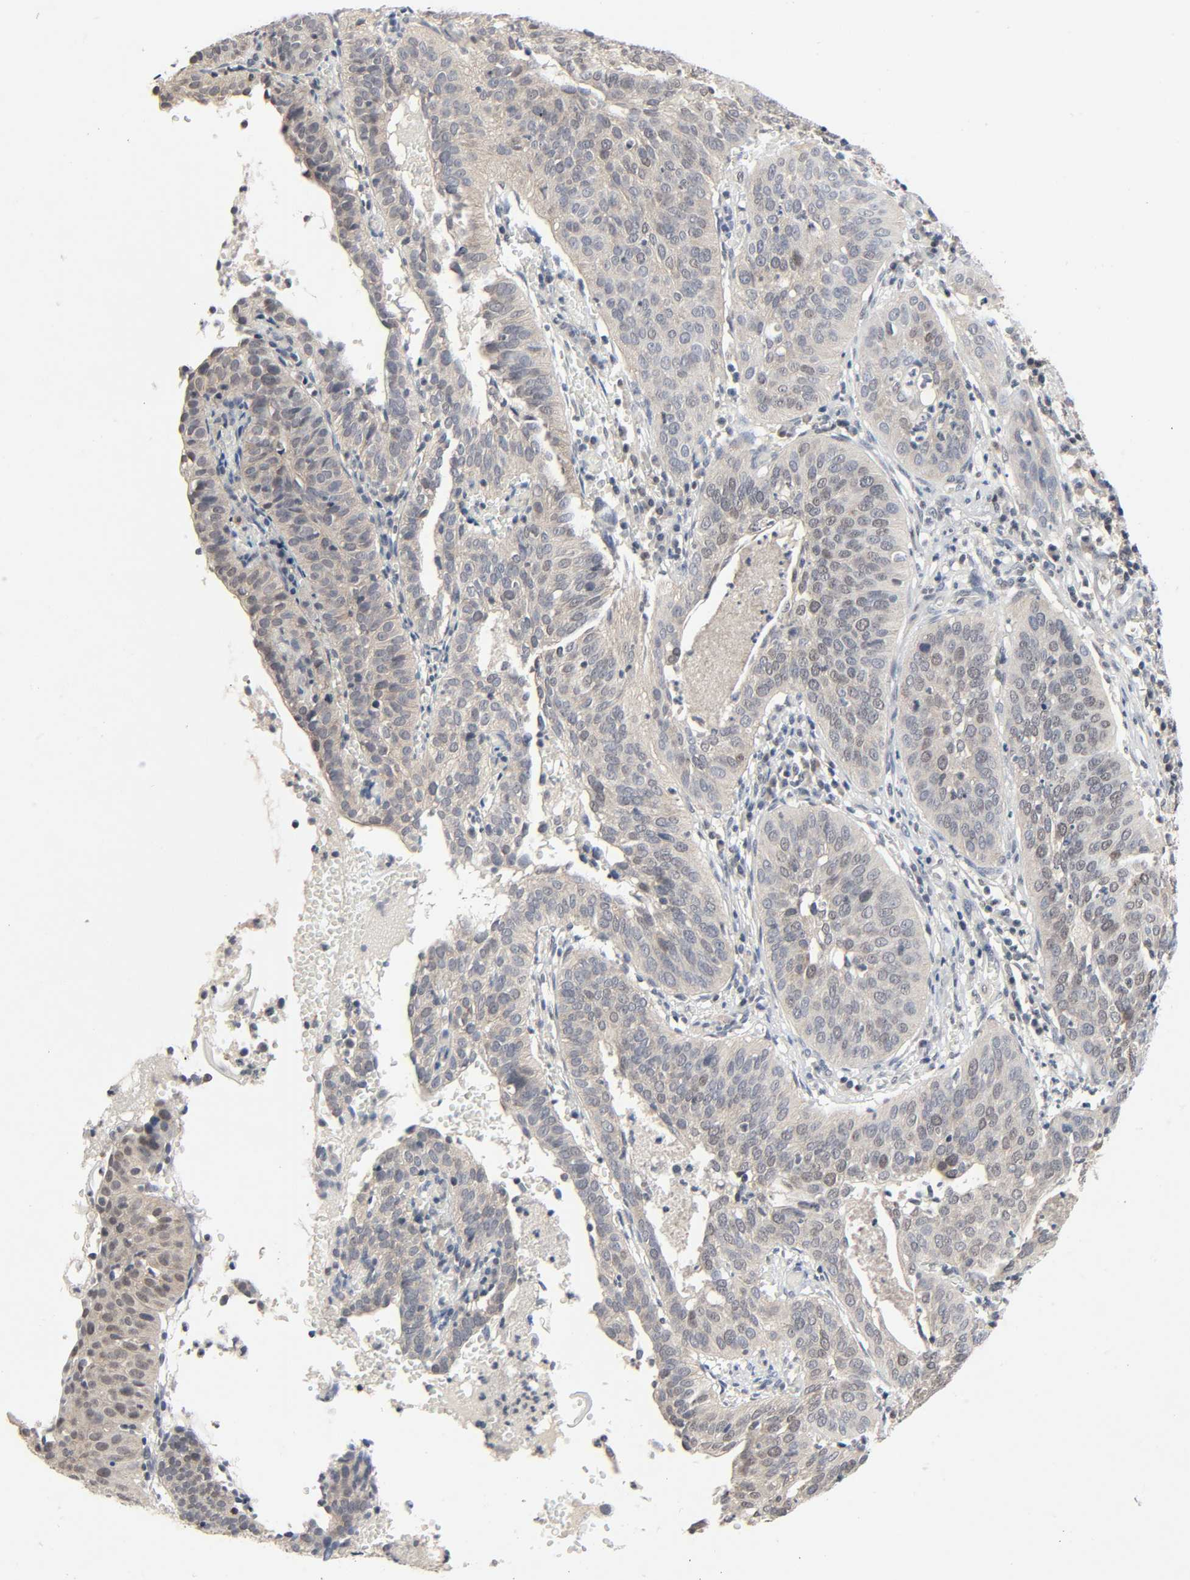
{"staining": {"intensity": "weak", "quantity": "25%-75%", "location": "cytoplasmic/membranous,nuclear"}, "tissue": "cervical cancer", "cell_type": "Tumor cells", "image_type": "cancer", "snomed": [{"axis": "morphology", "description": "Squamous cell carcinoma, NOS"}, {"axis": "topography", "description": "Cervix"}], "caption": "Human cervical cancer stained with a brown dye reveals weak cytoplasmic/membranous and nuclear positive staining in about 25%-75% of tumor cells.", "gene": "MAPKAPK5", "patient": {"sex": "female", "age": 39}}